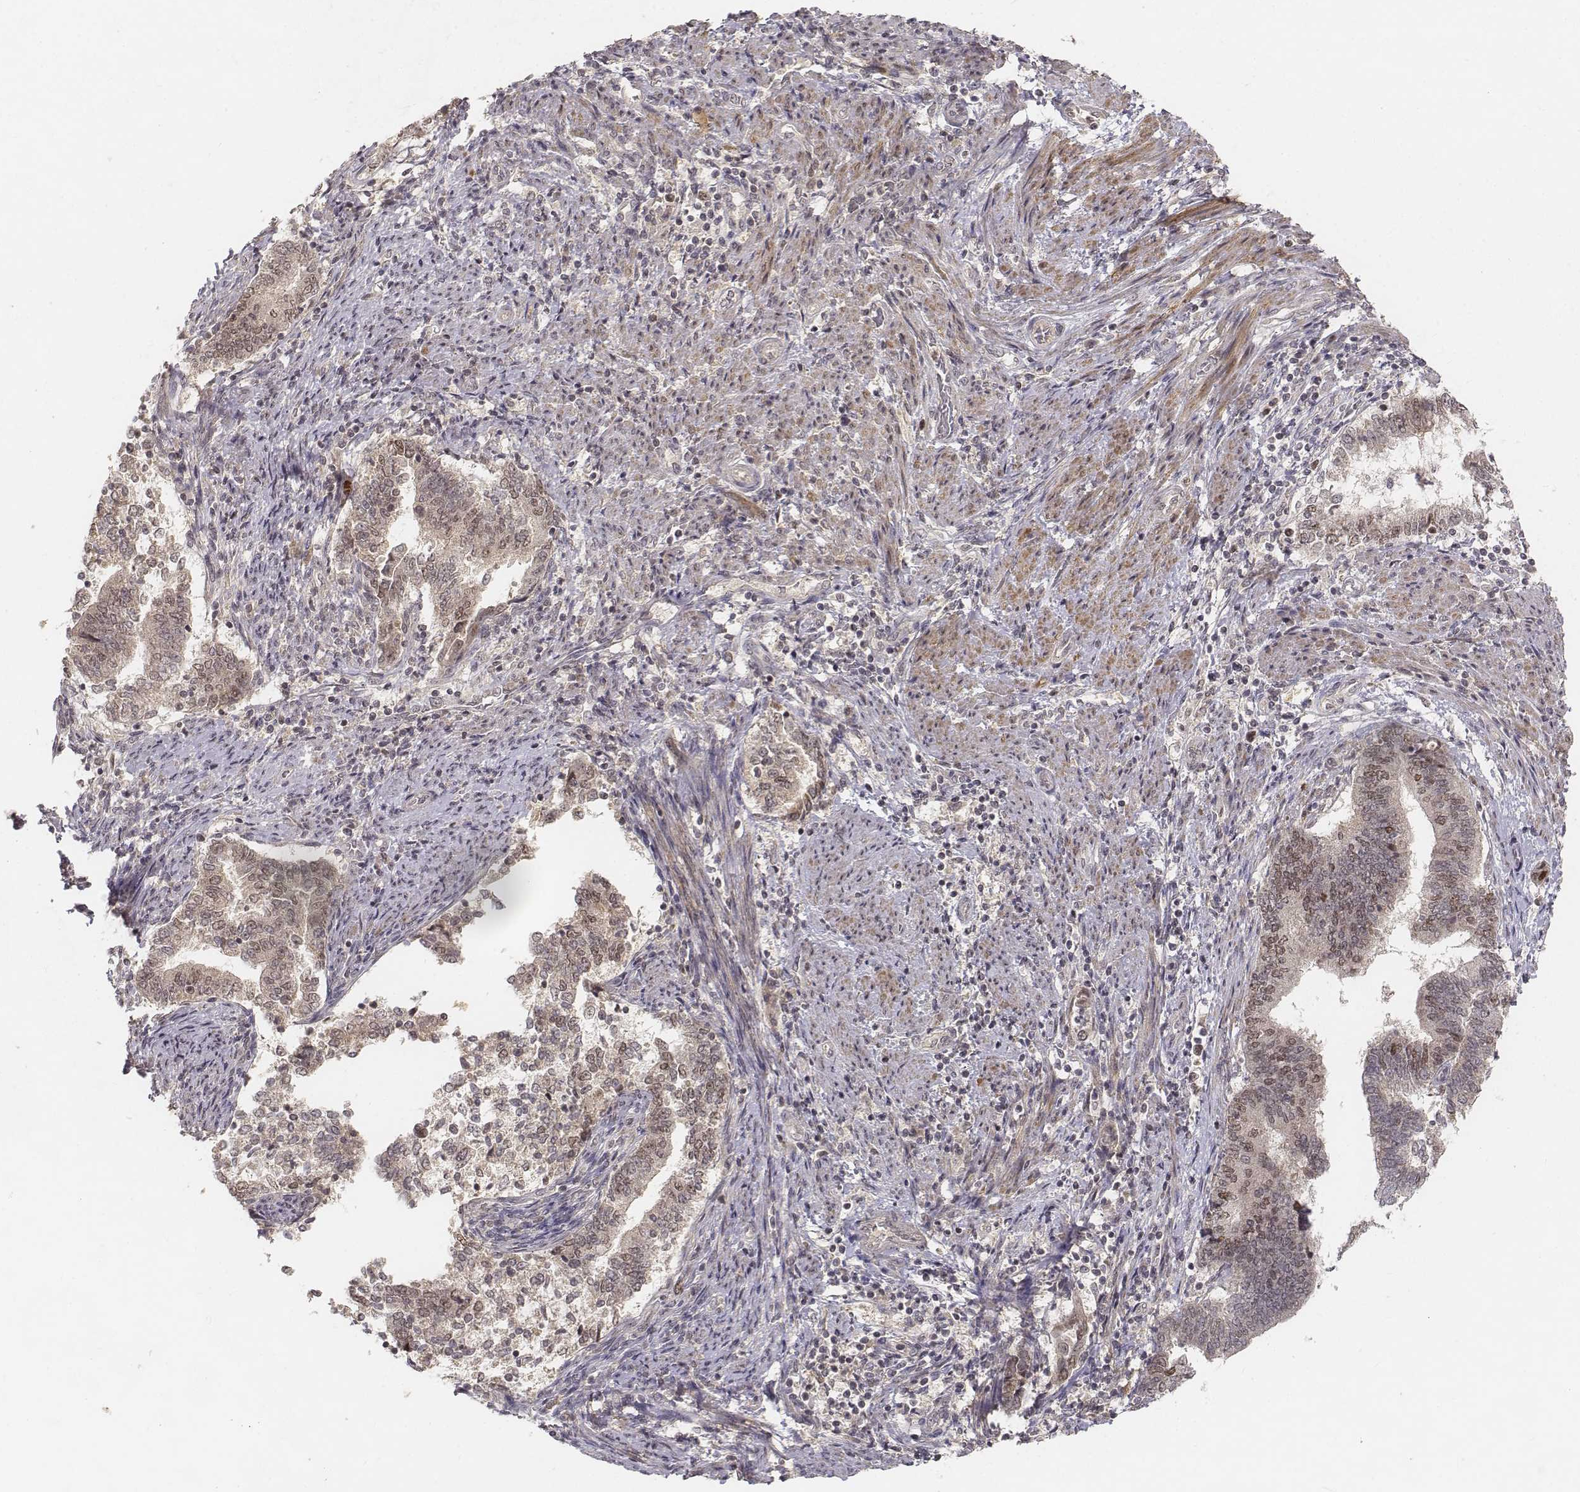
{"staining": {"intensity": "weak", "quantity": "<25%", "location": "nuclear"}, "tissue": "endometrial cancer", "cell_type": "Tumor cells", "image_type": "cancer", "snomed": [{"axis": "morphology", "description": "Adenocarcinoma, NOS"}, {"axis": "topography", "description": "Endometrium"}], "caption": "Tumor cells show no significant staining in endometrial adenocarcinoma.", "gene": "FANCD2", "patient": {"sex": "female", "age": 65}}